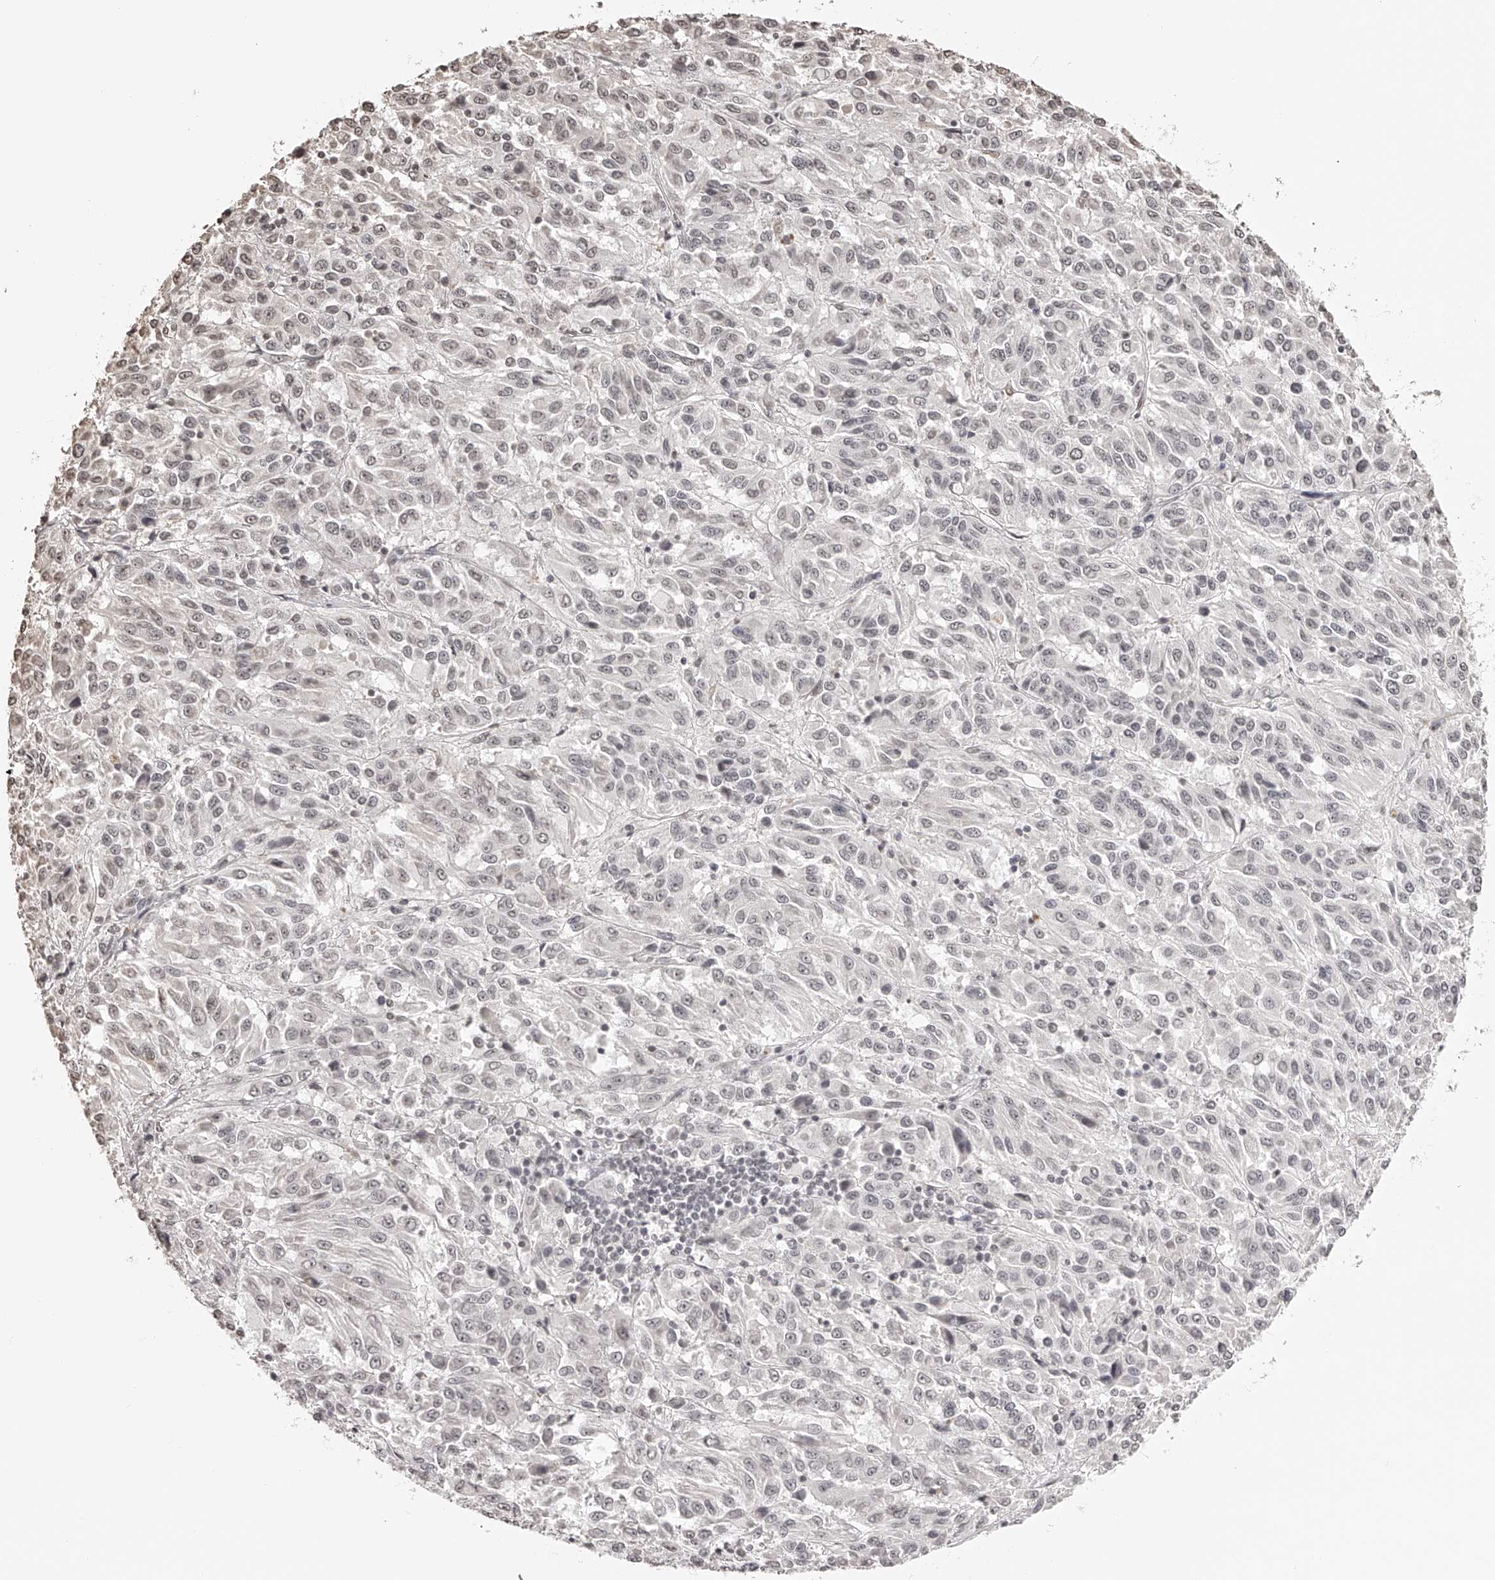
{"staining": {"intensity": "weak", "quantity": "<25%", "location": "nuclear"}, "tissue": "melanoma", "cell_type": "Tumor cells", "image_type": "cancer", "snomed": [{"axis": "morphology", "description": "Malignant melanoma, Metastatic site"}, {"axis": "topography", "description": "Lung"}], "caption": "The photomicrograph demonstrates no significant staining in tumor cells of malignant melanoma (metastatic site).", "gene": "ZNF503", "patient": {"sex": "male", "age": 64}}